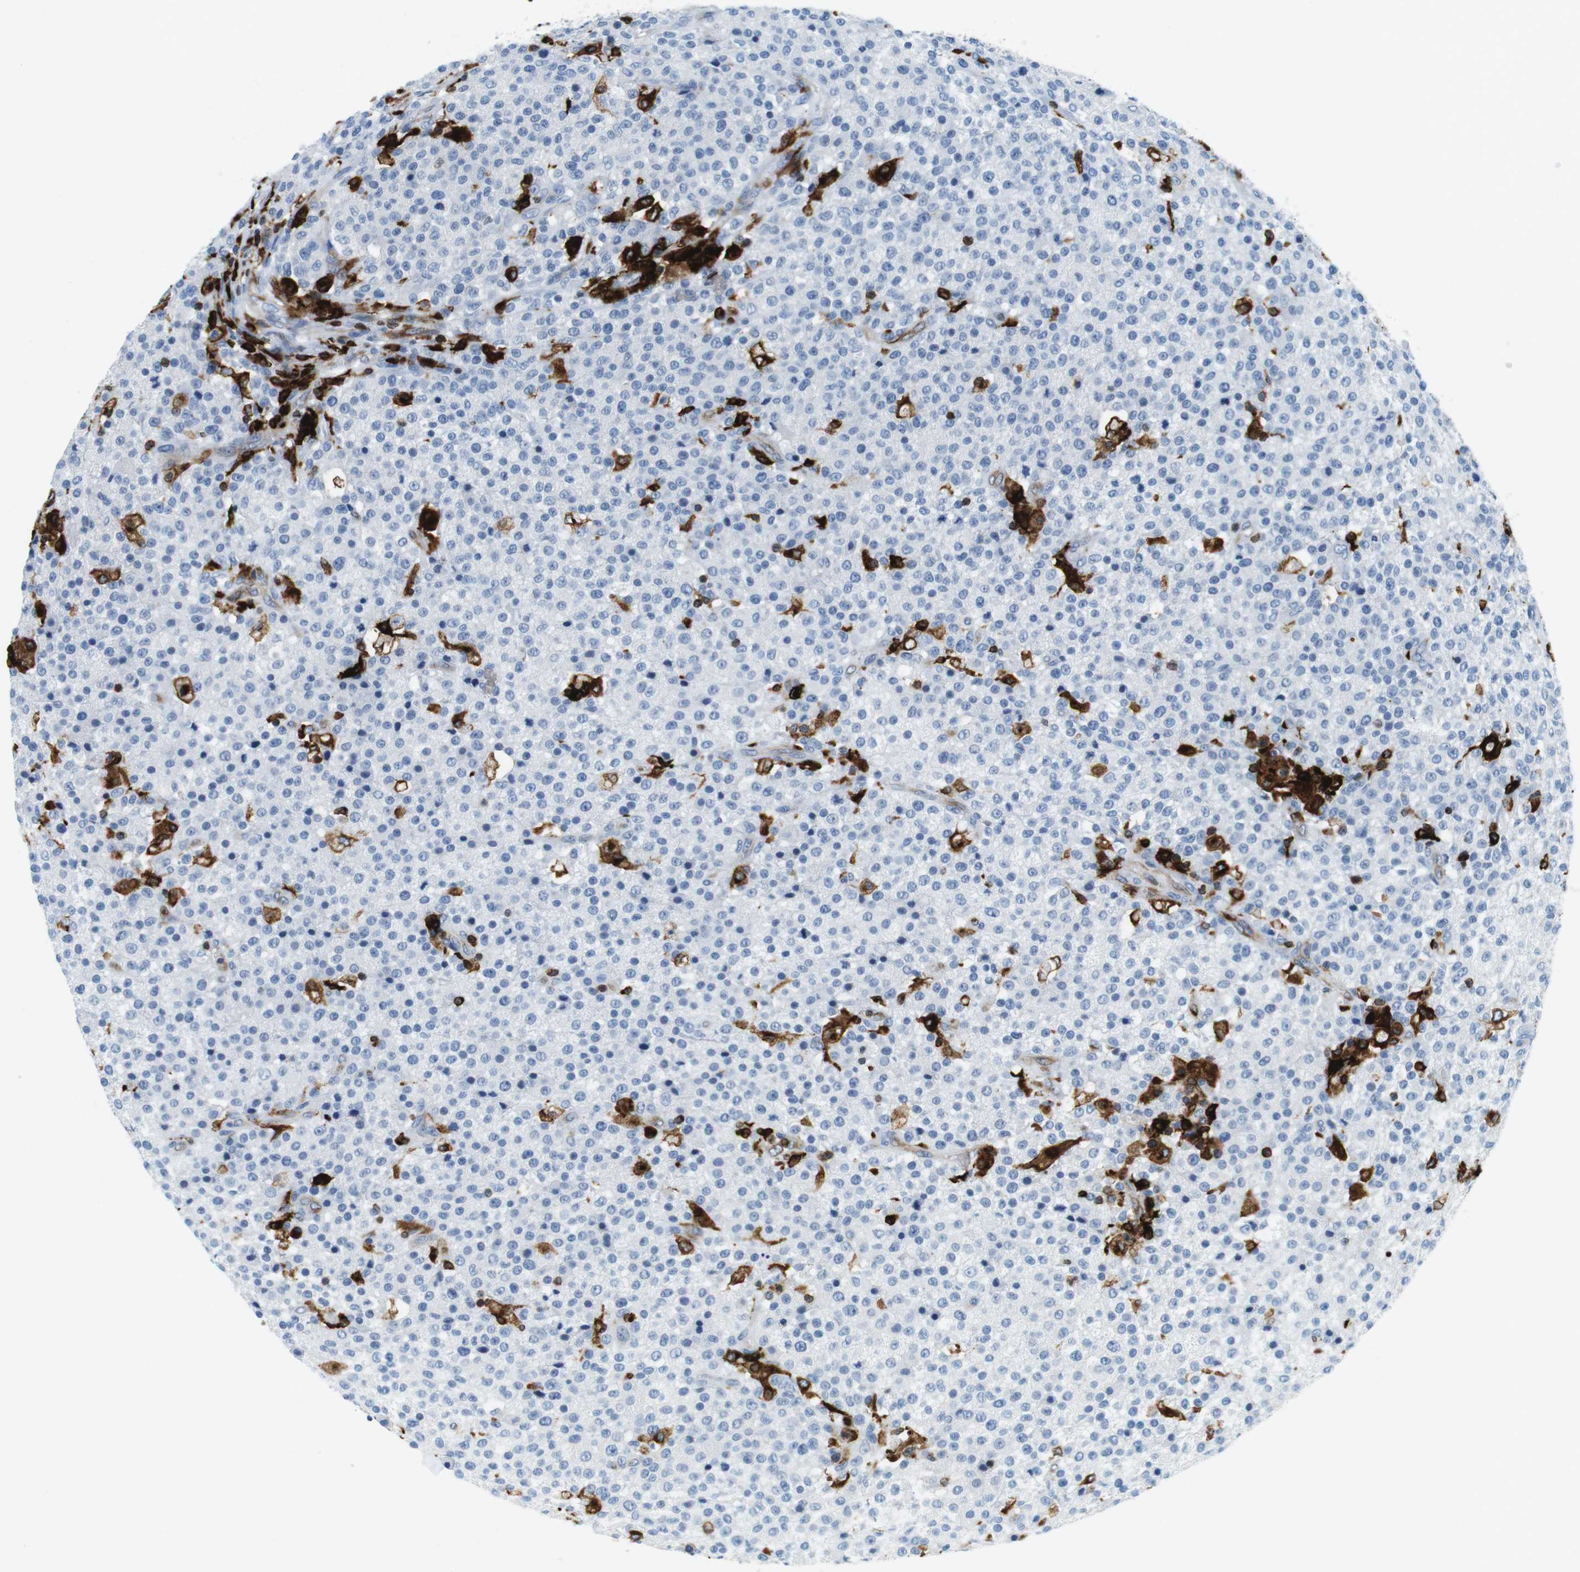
{"staining": {"intensity": "negative", "quantity": "none", "location": "none"}, "tissue": "testis cancer", "cell_type": "Tumor cells", "image_type": "cancer", "snomed": [{"axis": "morphology", "description": "Seminoma, NOS"}, {"axis": "topography", "description": "Testis"}], "caption": "IHC histopathology image of testis cancer (seminoma) stained for a protein (brown), which reveals no expression in tumor cells.", "gene": "CIITA", "patient": {"sex": "male", "age": 59}}